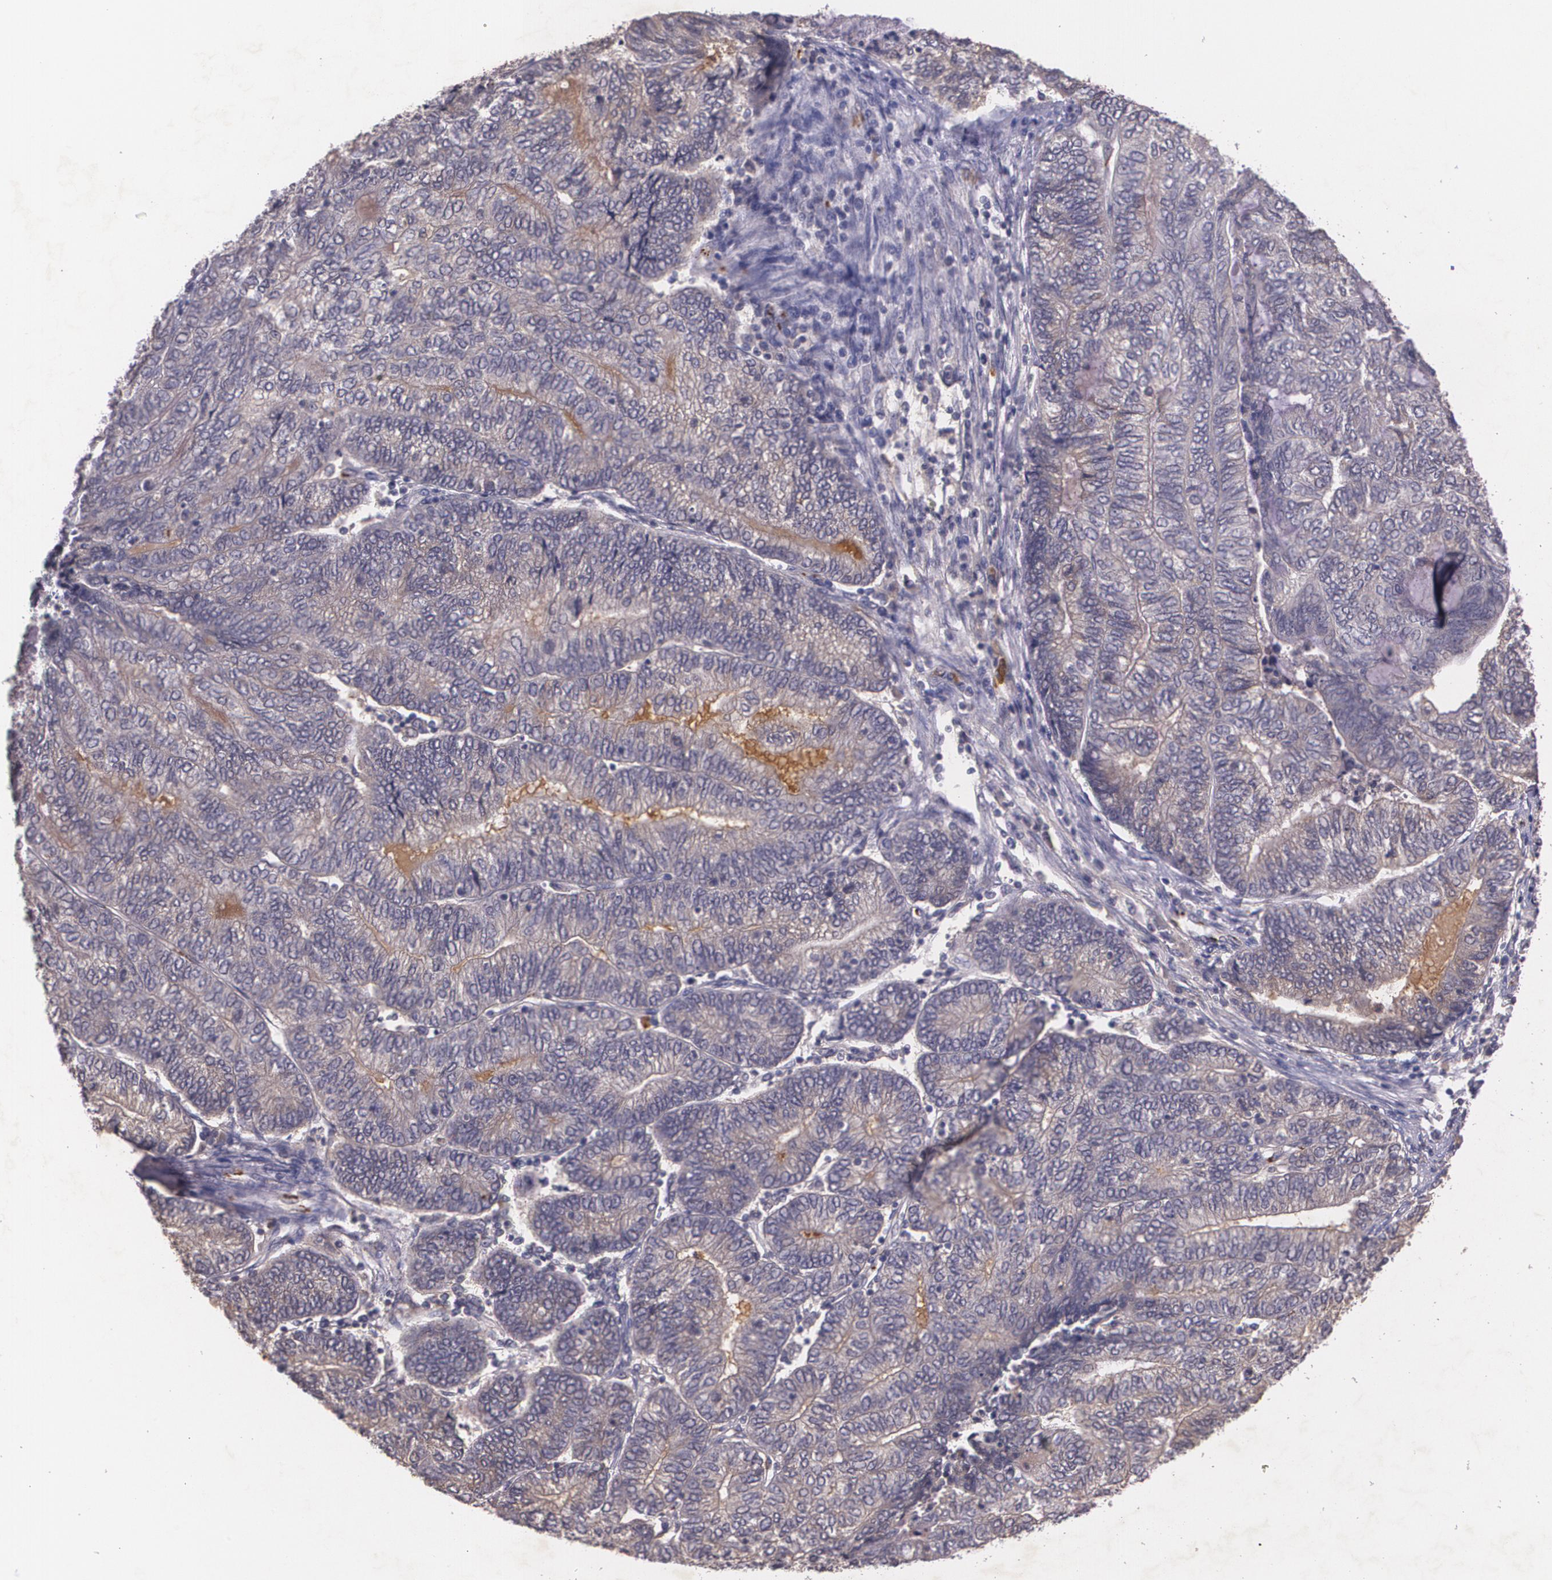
{"staining": {"intensity": "moderate", "quantity": ">75%", "location": "cytoplasmic/membranous"}, "tissue": "endometrial cancer", "cell_type": "Tumor cells", "image_type": "cancer", "snomed": [{"axis": "morphology", "description": "Adenocarcinoma, NOS"}, {"axis": "topography", "description": "Uterus"}, {"axis": "topography", "description": "Endometrium"}], "caption": "A micrograph of human endometrial adenocarcinoma stained for a protein exhibits moderate cytoplasmic/membranous brown staining in tumor cells.", "gene": "TM4SF1", "patient": {"sex": "female", "age": 70}}